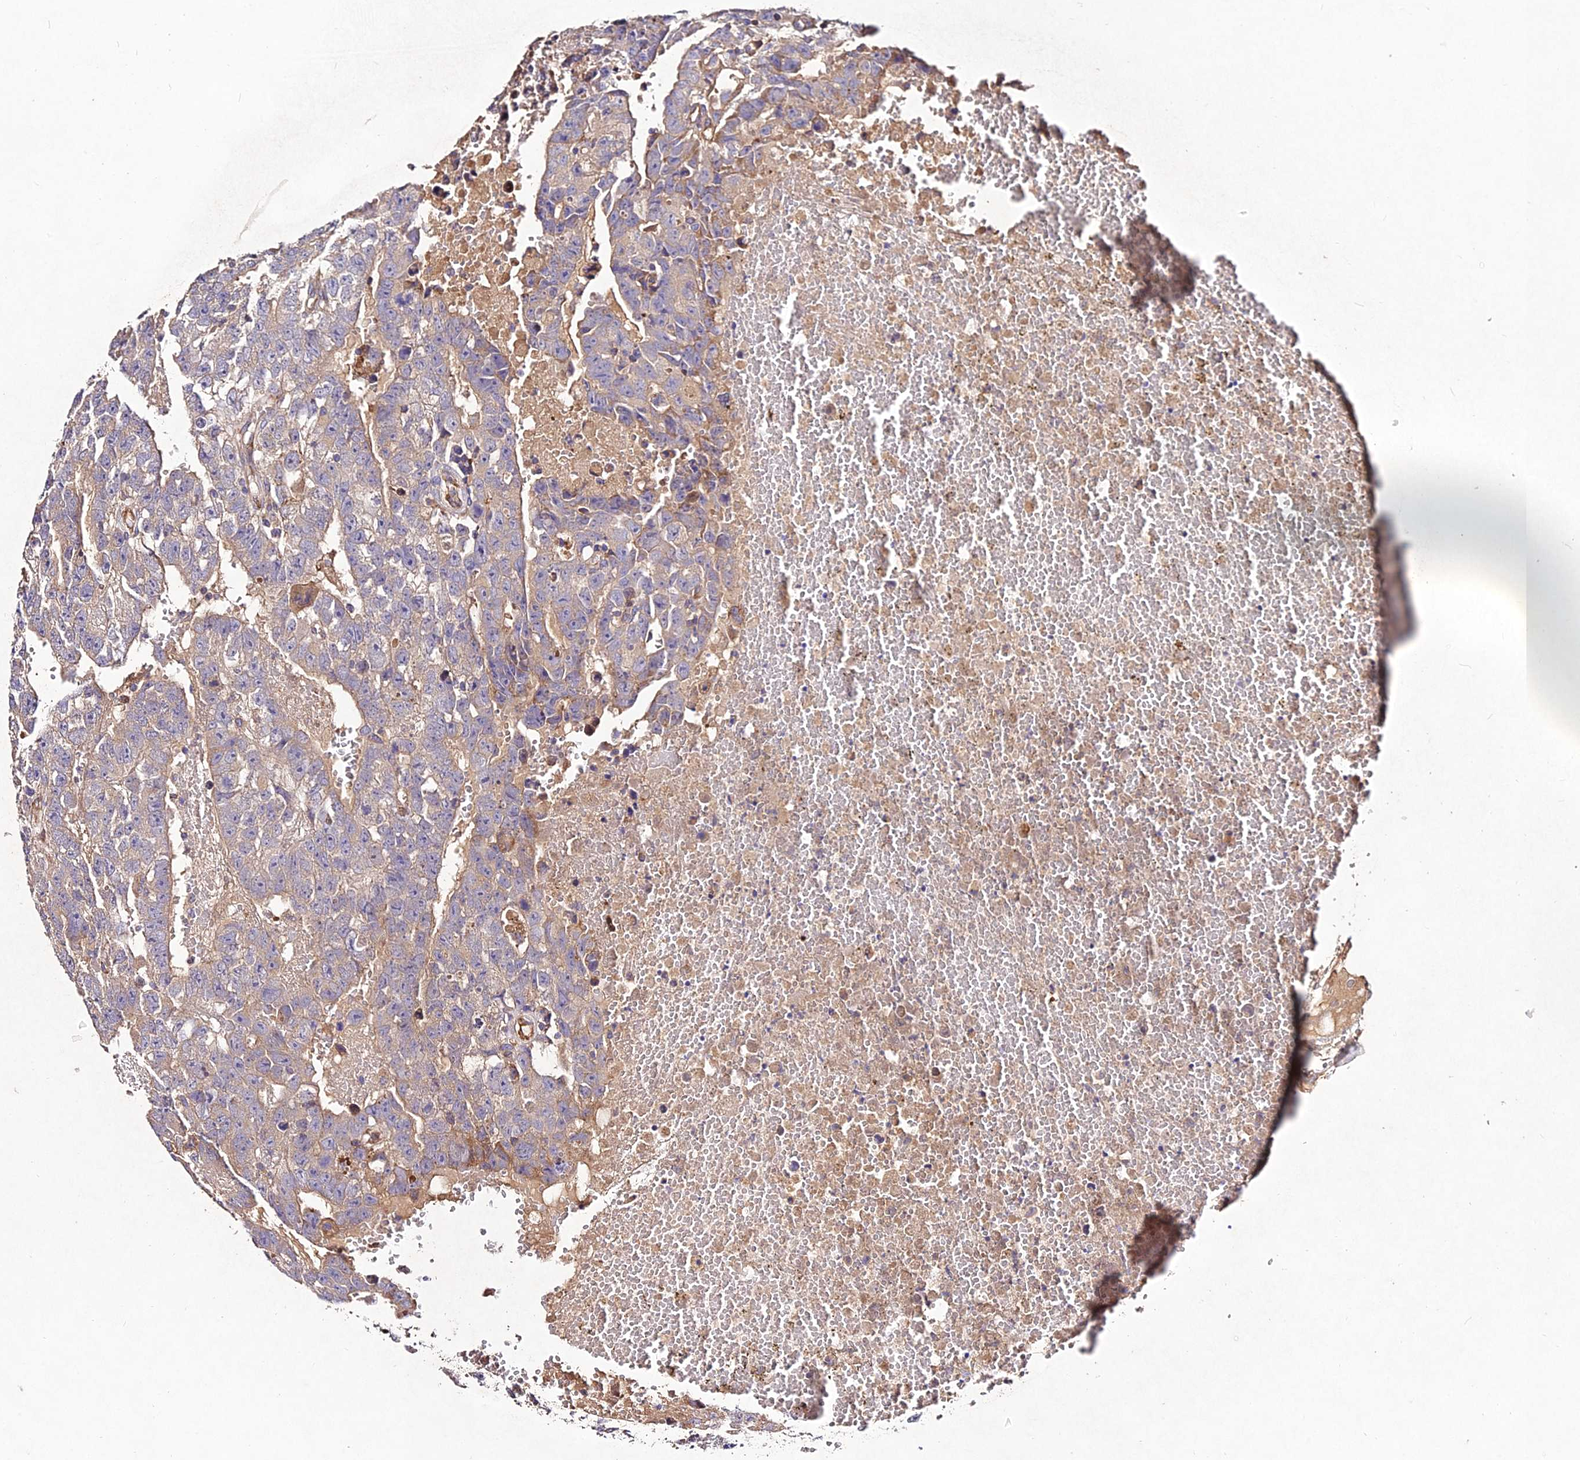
{"staining": {"intensity": "weak", "quantity": "<25%", "location": "cytoplasmic/membranous"}, "tissue": "testis cancer", "cell_type": "Tumor cells", "image_type": "cancer", "snomed": [{"axis": "morphology", "description": "Carcinoma, Embryonal, NOS"}, {"axis": "topography", "description": "Testis"}], "caption": "Immunohistochemistry (IHC) photomicrograph of neoplastic tissue: embryonal carcinoma (testis) stained with DAB shows no significant protein expression in tumor cells. Nuclei are stained in blue.", "gene": "AP3M2", "patient": {"sex": "male", "age": 25}}